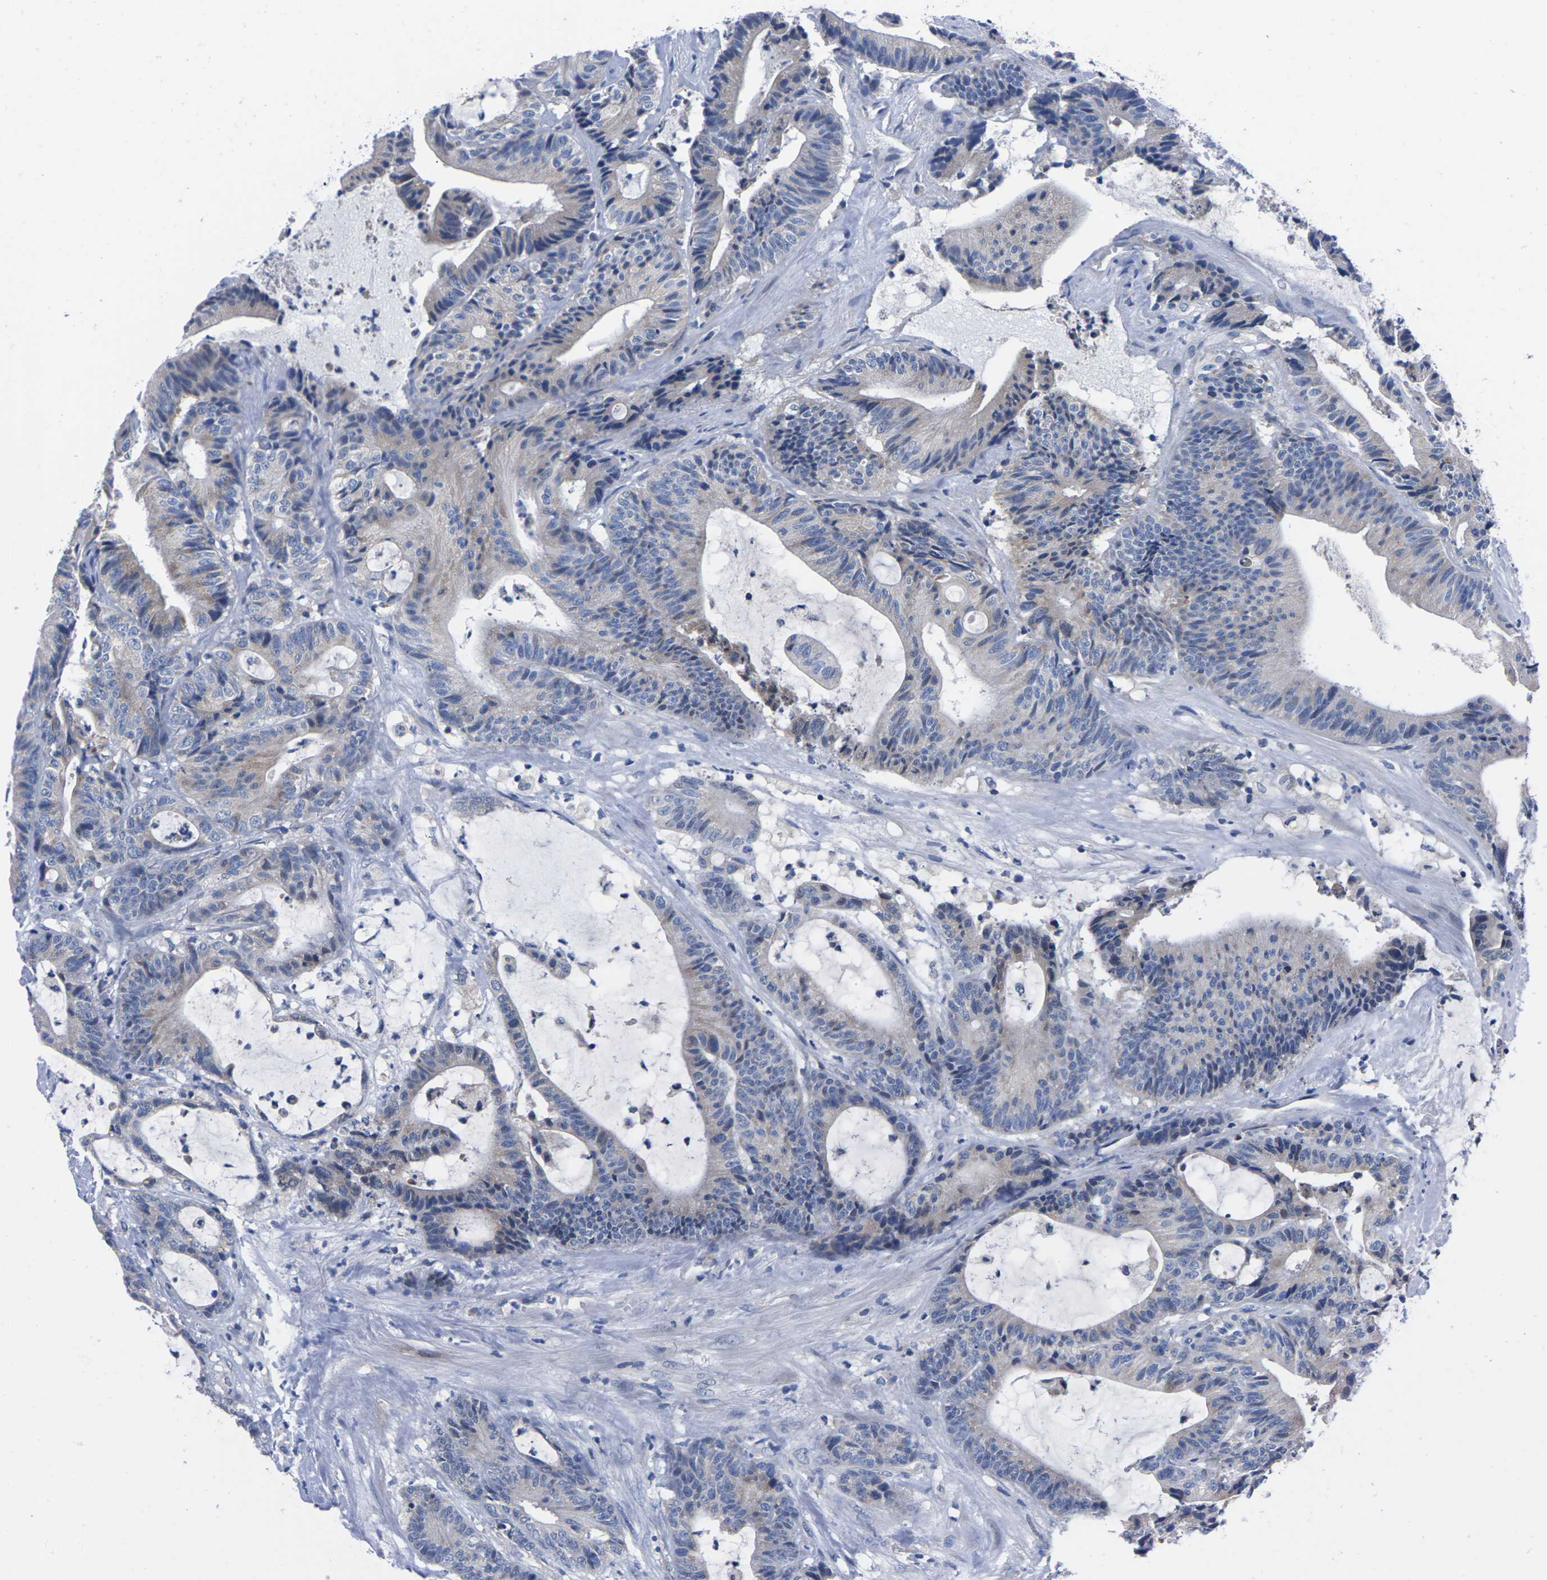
{"staining": {"intensity": "negative", "quantity": "none", "location": "none"}, "tissue": "colorectal cancer", "cell_type": "Tumor cells", "image_type": "cancer", "snomed": [{"axis": "morphology", "description": "Adenocarcinoma, NOS"}, {"axis": "topography", "description": "Colon"}], "caption": "An image of colorectal cancer stained for a protein shows no brown staining in tumor cells.", "gene": "FAM210A", "patient": {"sex": "female", "age": 84}}